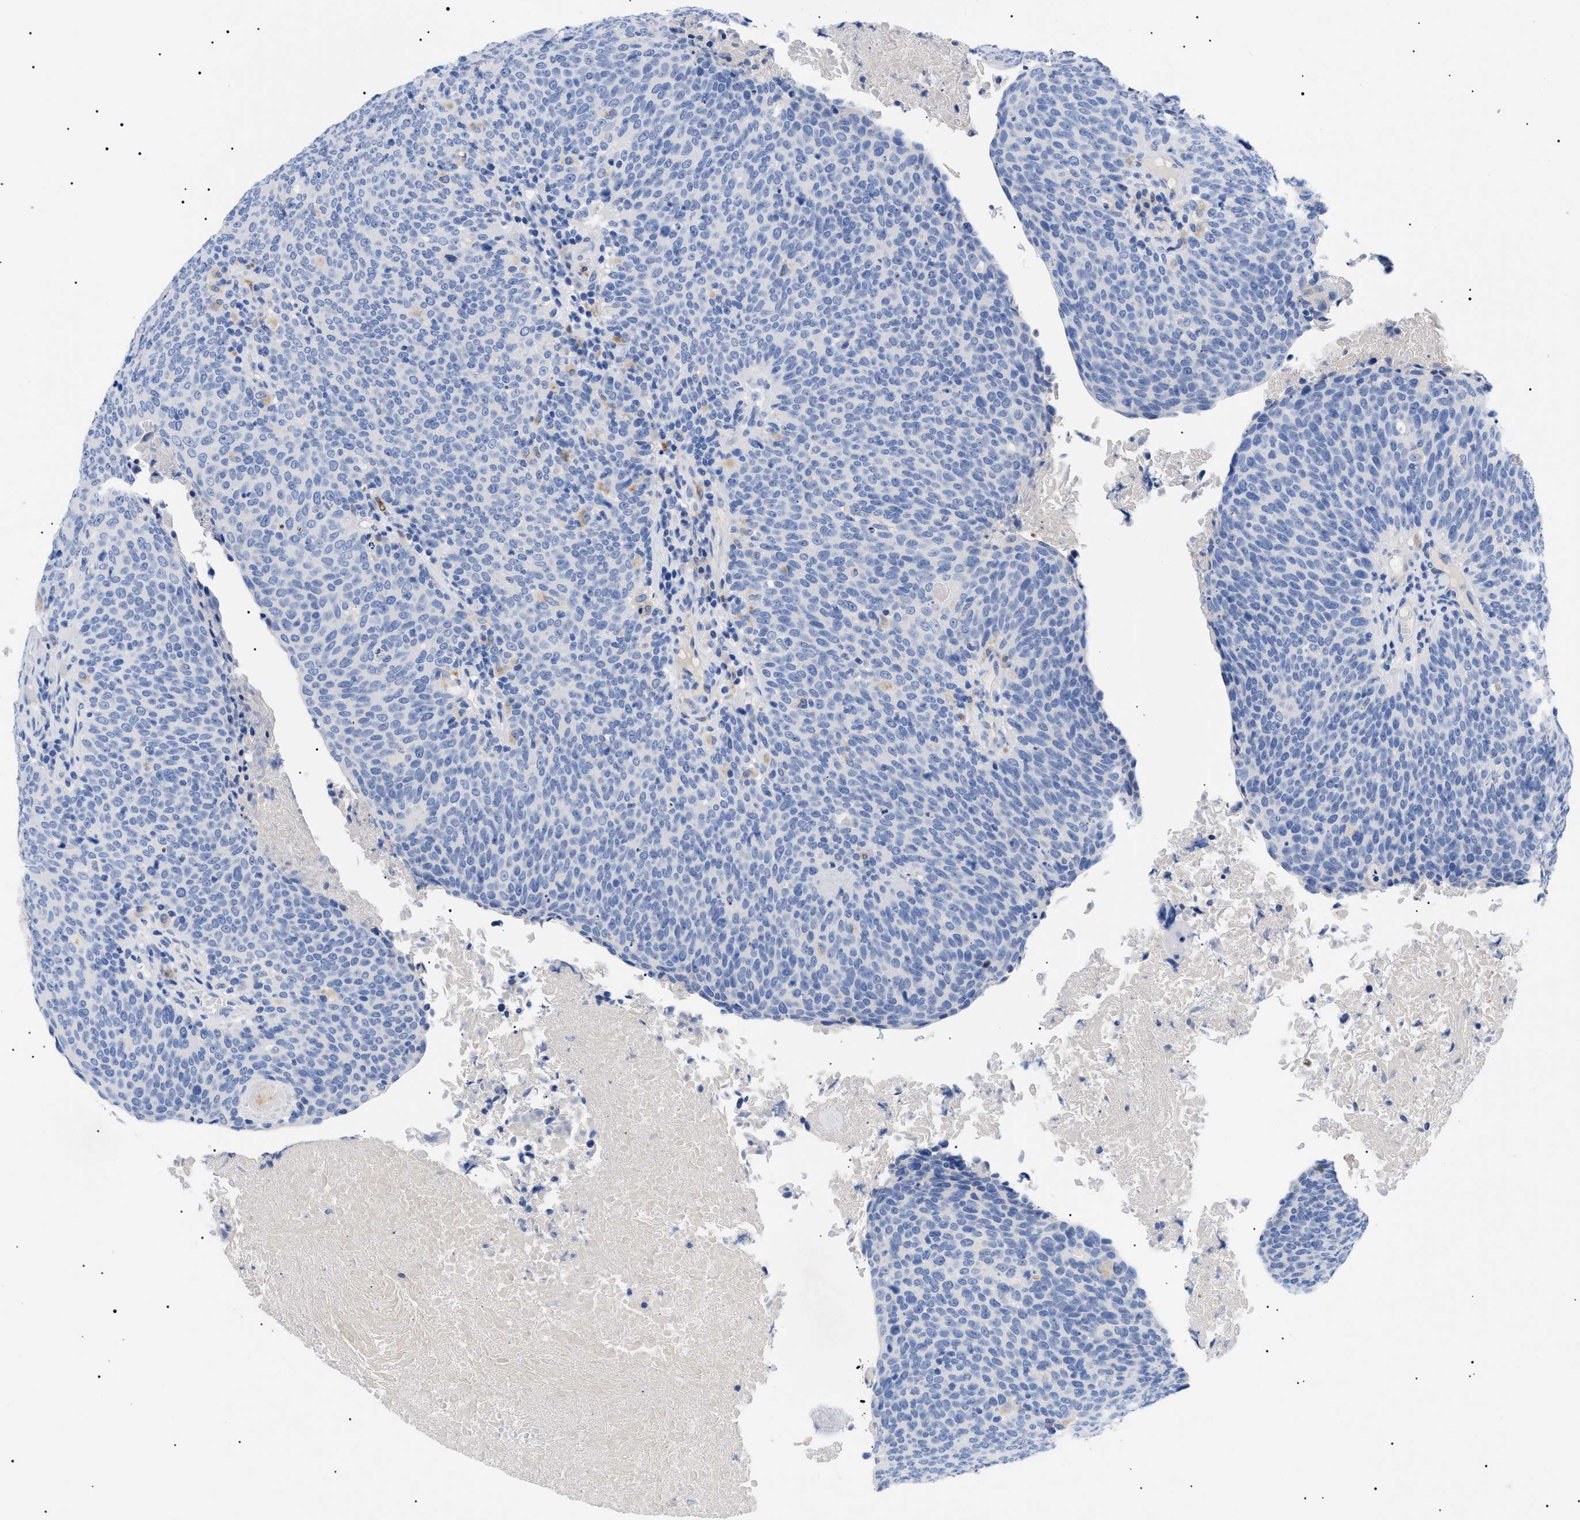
{"staining": {"intensity": "negative", "quantity": "none", "location": "none"}, "tissue": "head and neck cancer", "cell_type": "Tumor cells", "image_type": "cancer", "snomed": [{"axis": "morphology", "description": "Squamous cell carcinoma, NOS"}, {"axis": "morphology", "description": "Squamous cell carcinoma, metastatic, NOS"}, {"axis": "topography", "description": "Lymph node"}, {"axis": "topography", "description": "Head-Neck"}], "caption": "Protein analysis of head and neck cancer (squamous cell carcinoma) exhibits no significant expression in tumor cells.", "gene": "ACKR1", "patient": {"sex": "male", "age": 62}}